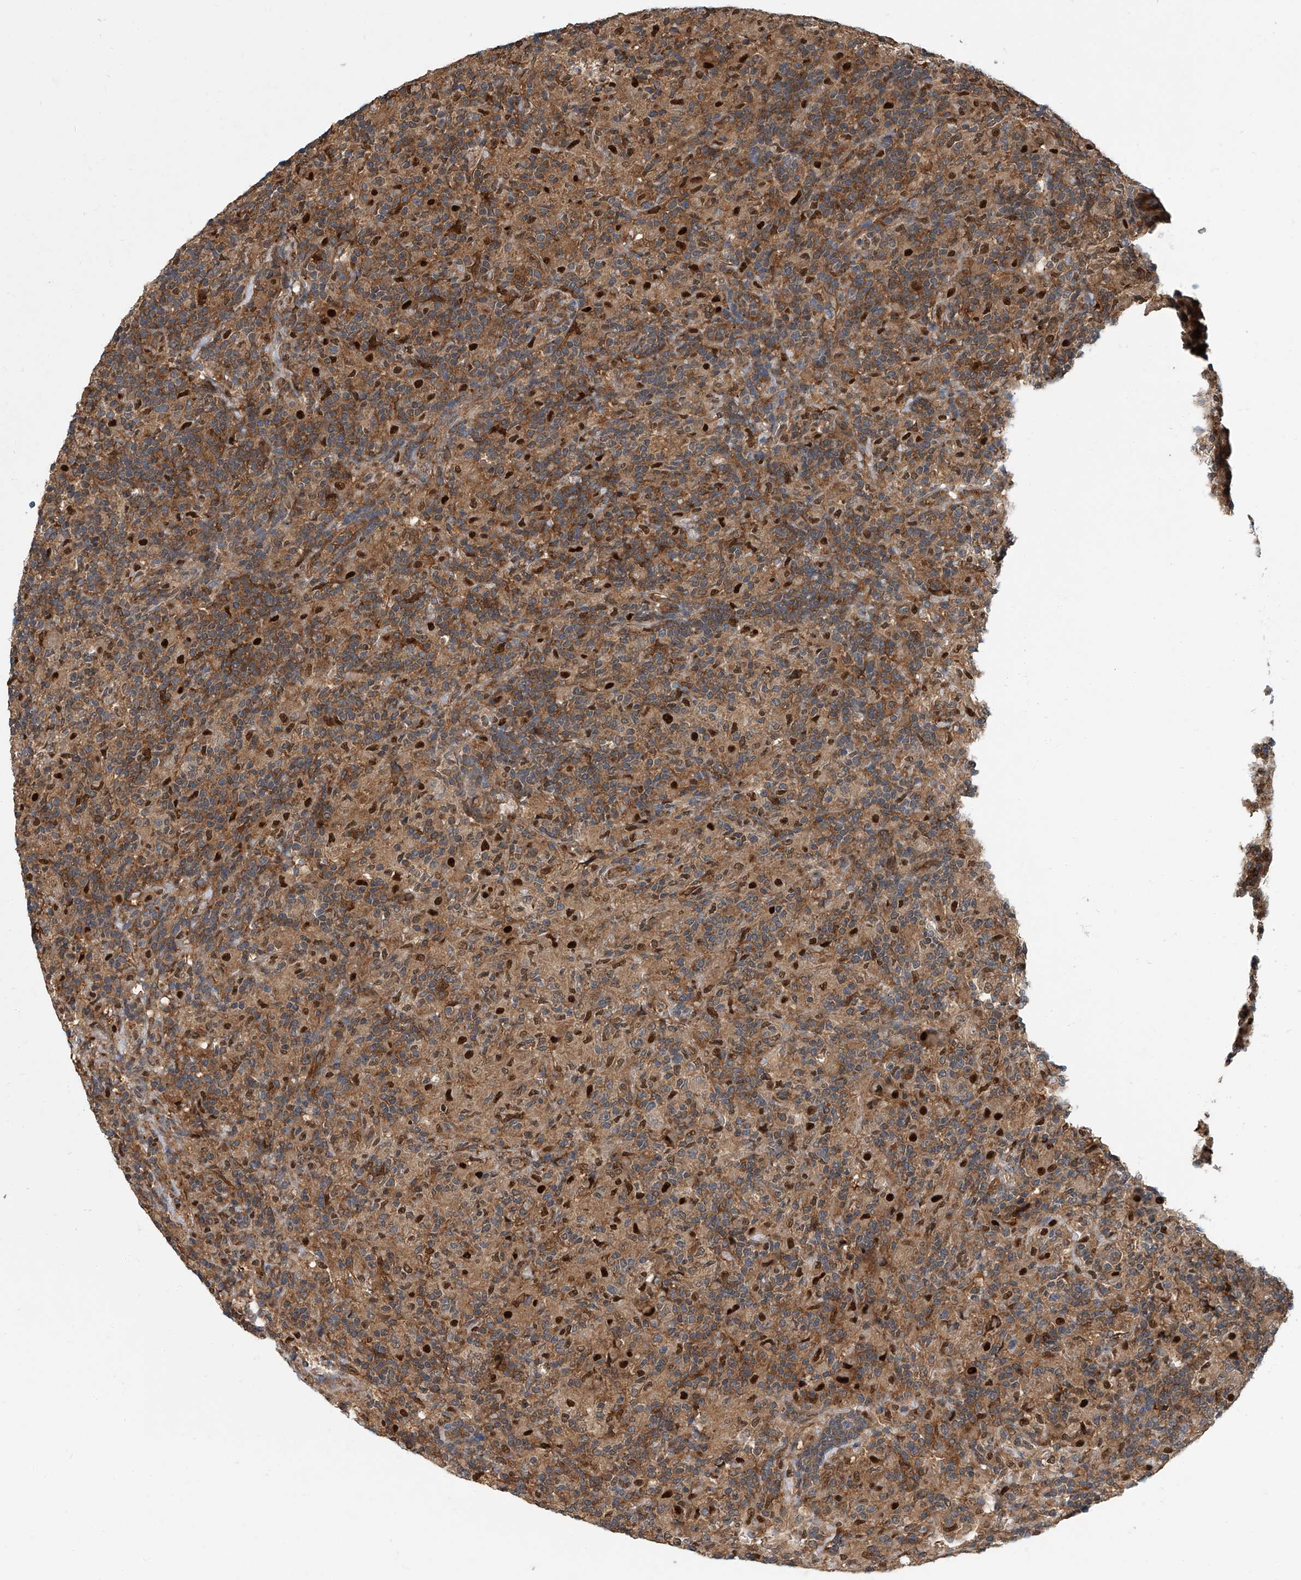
{"staining": {"intensity": "weak", "quantity": ">75%", "location": "cytoplasmic/membranous"}, "tissue": "lymphoma", "cell_type": "Tumor cells", "image_type": "cancer", "snomed": [{"axis": "morphology", "description": "Hodgkin's disease, NOS"}, {"axis": "topography", "description": "Lymph node"}], "caption": "Protein expression analysis of Hodgkin's disease shows weak cytoplasmic/membranous staining in about >75% of tumor cells.", "gene": "PSMB10", "patient": {"sex": "male", "age": 70}}